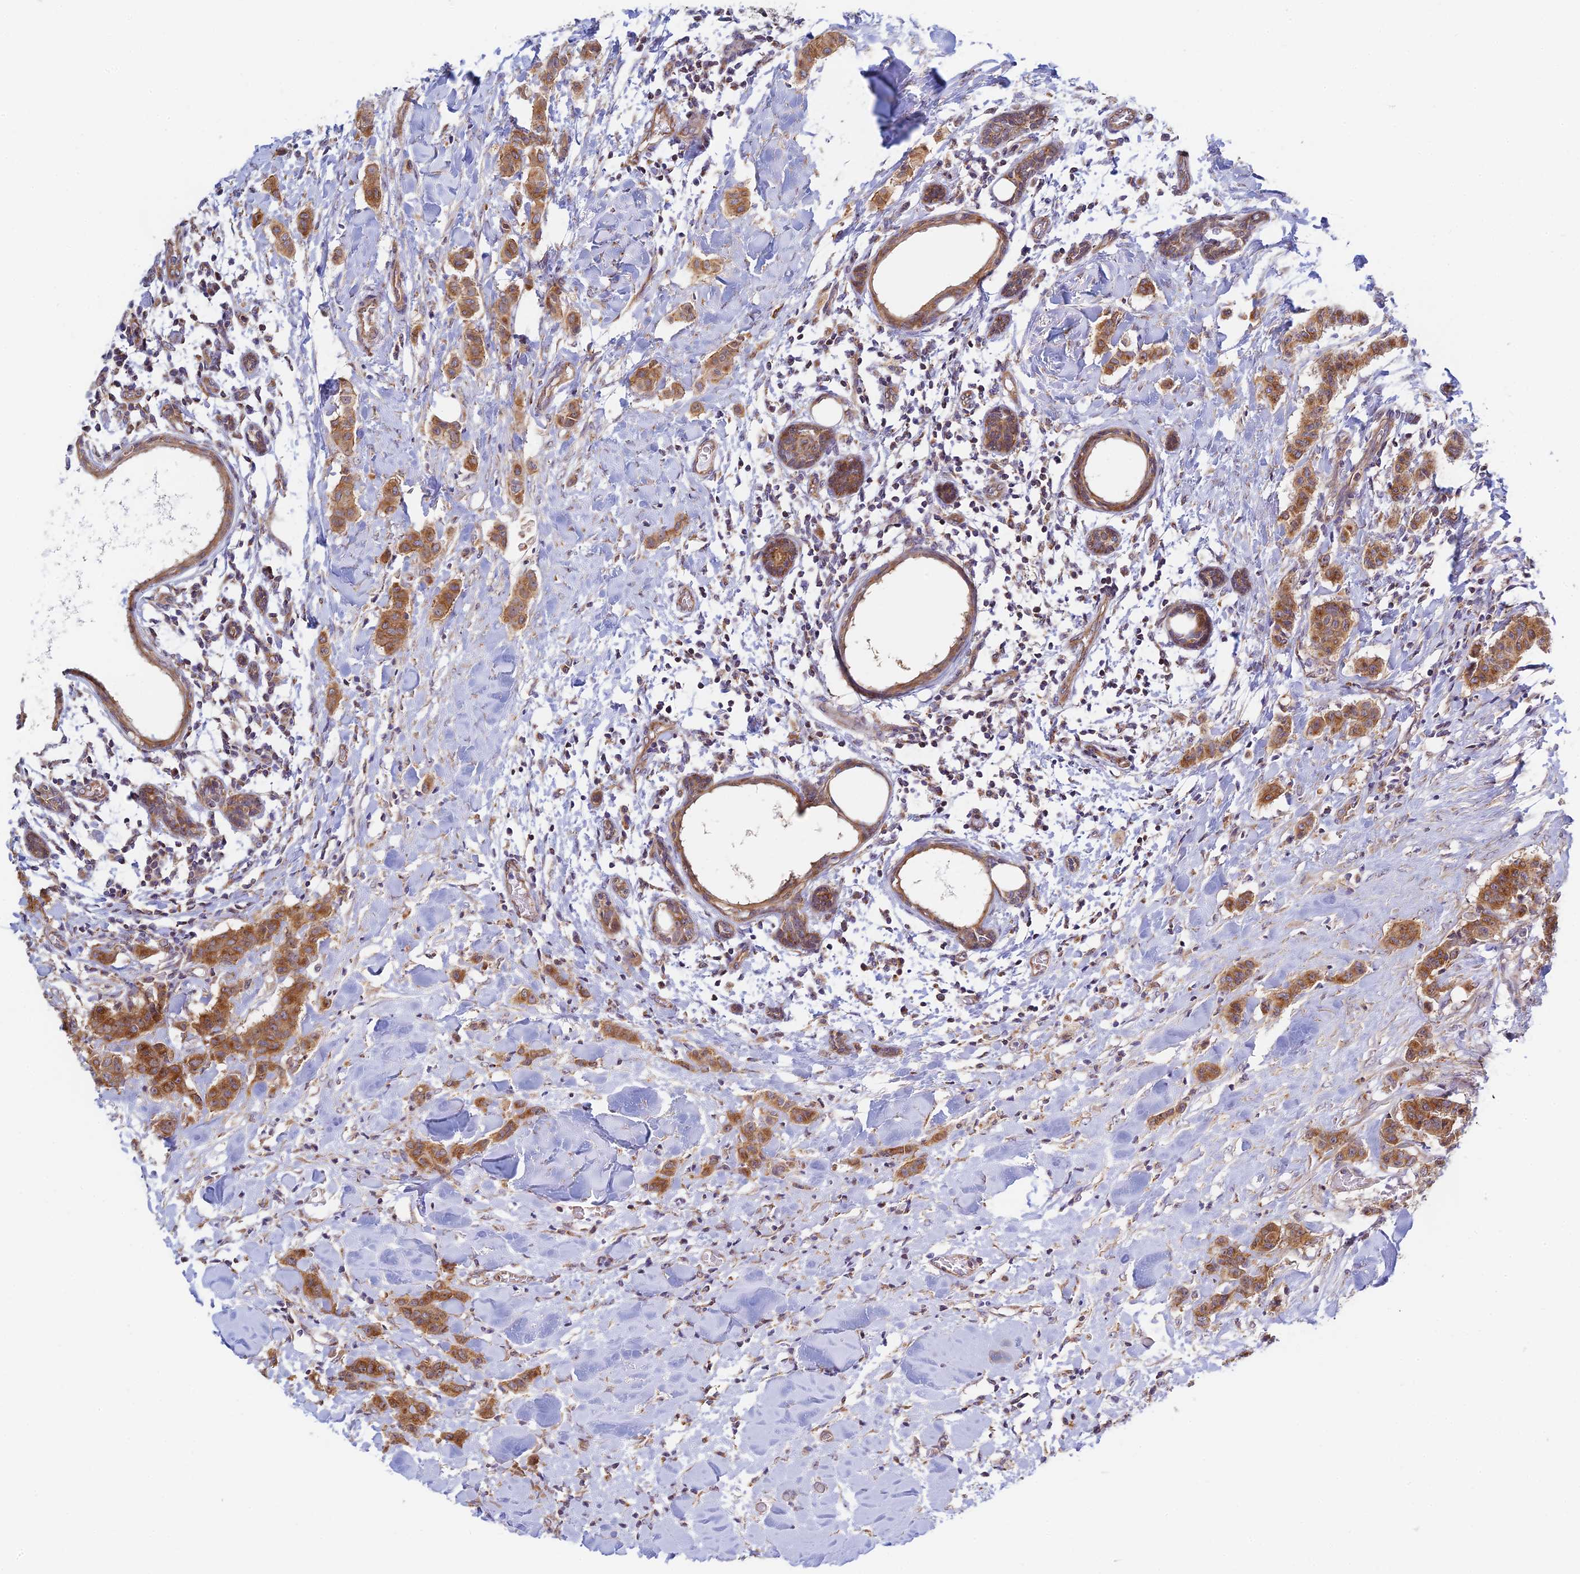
{"staining": {"intensity": "moderate", "quantity": ">75%", "location": "cytoplasmic/membranous"}, "tissue": "breast cancer", "cell_type": "Tumor cells", "image_type": "cancer", "snomed": [{"axis": "morphology", "description": "Duct carcinoma"}, {"axis": "topography", "description": "Breast"}], "caption": "Immunohistochemistry (IHC) (DAB (3,3'-diaminobenzidine)) staining of invasive ductal carcinoma (breast) displays moderate cytoplasmic/membranous protein staining in about >75% of tumor cells. (IHC, brightfield microscopy, high magnification).", "gene": "HOOK2", "patient": {"sex": "female", "age": 40}}